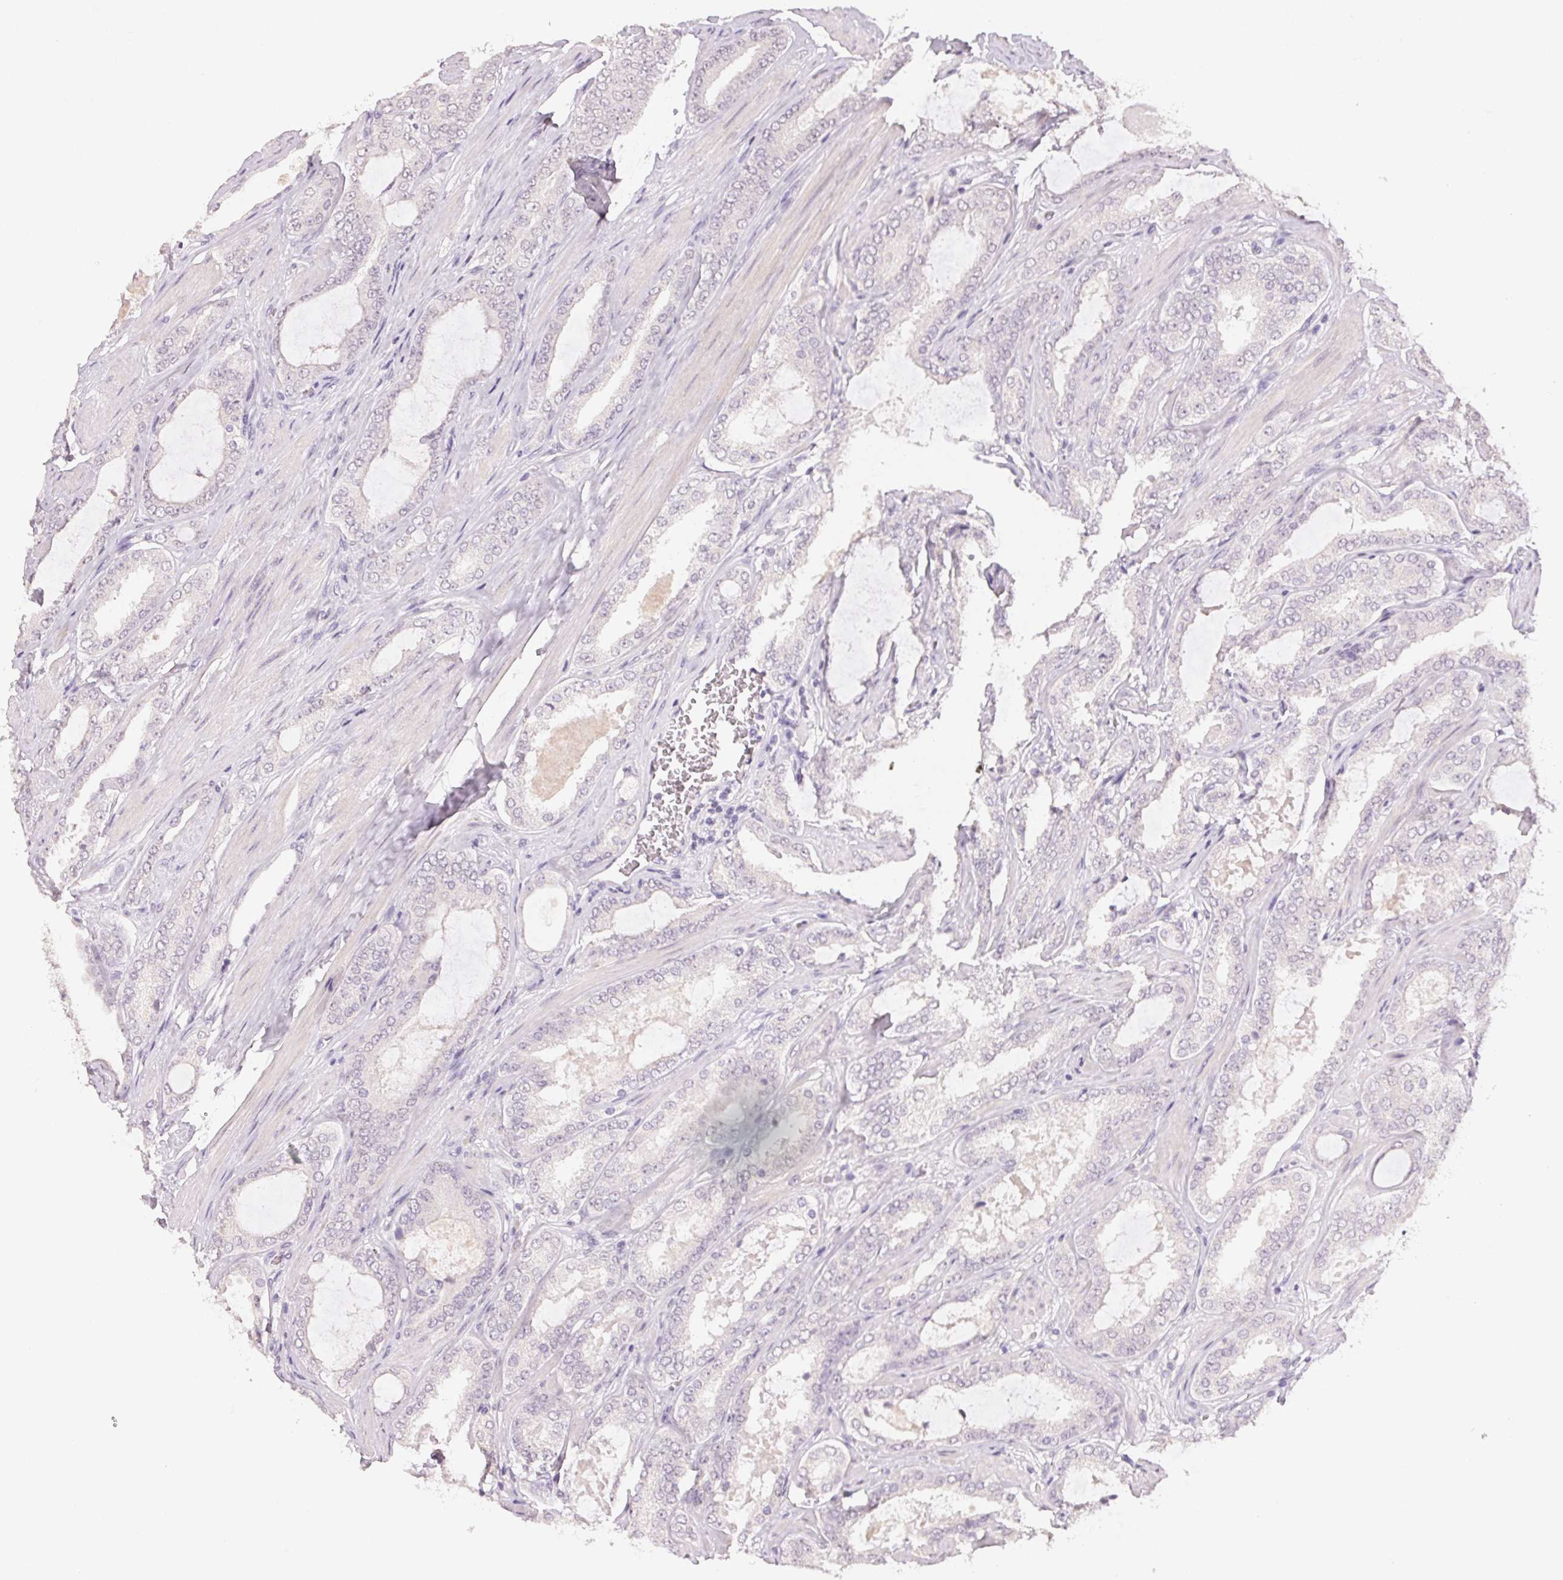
{"staining": {"intensity": "negative", "quantity": "none", "location": "none"}, "tissue": "prostate cancer", "cell_type": "Tumor cells", "image_type": "cancer", "snomed": [{"axis": "morphology", "description": "Adenocarcinoma, High grade"}, {"axis": "topography", "description": "Prostate"}], "caption": "Human prostate cancer stained for a protein using immunohistochemistry (IHC) shows no expression in tumor cells.", "gene": "POLR3G", "patient": {"sex": "male", "age": 63}}